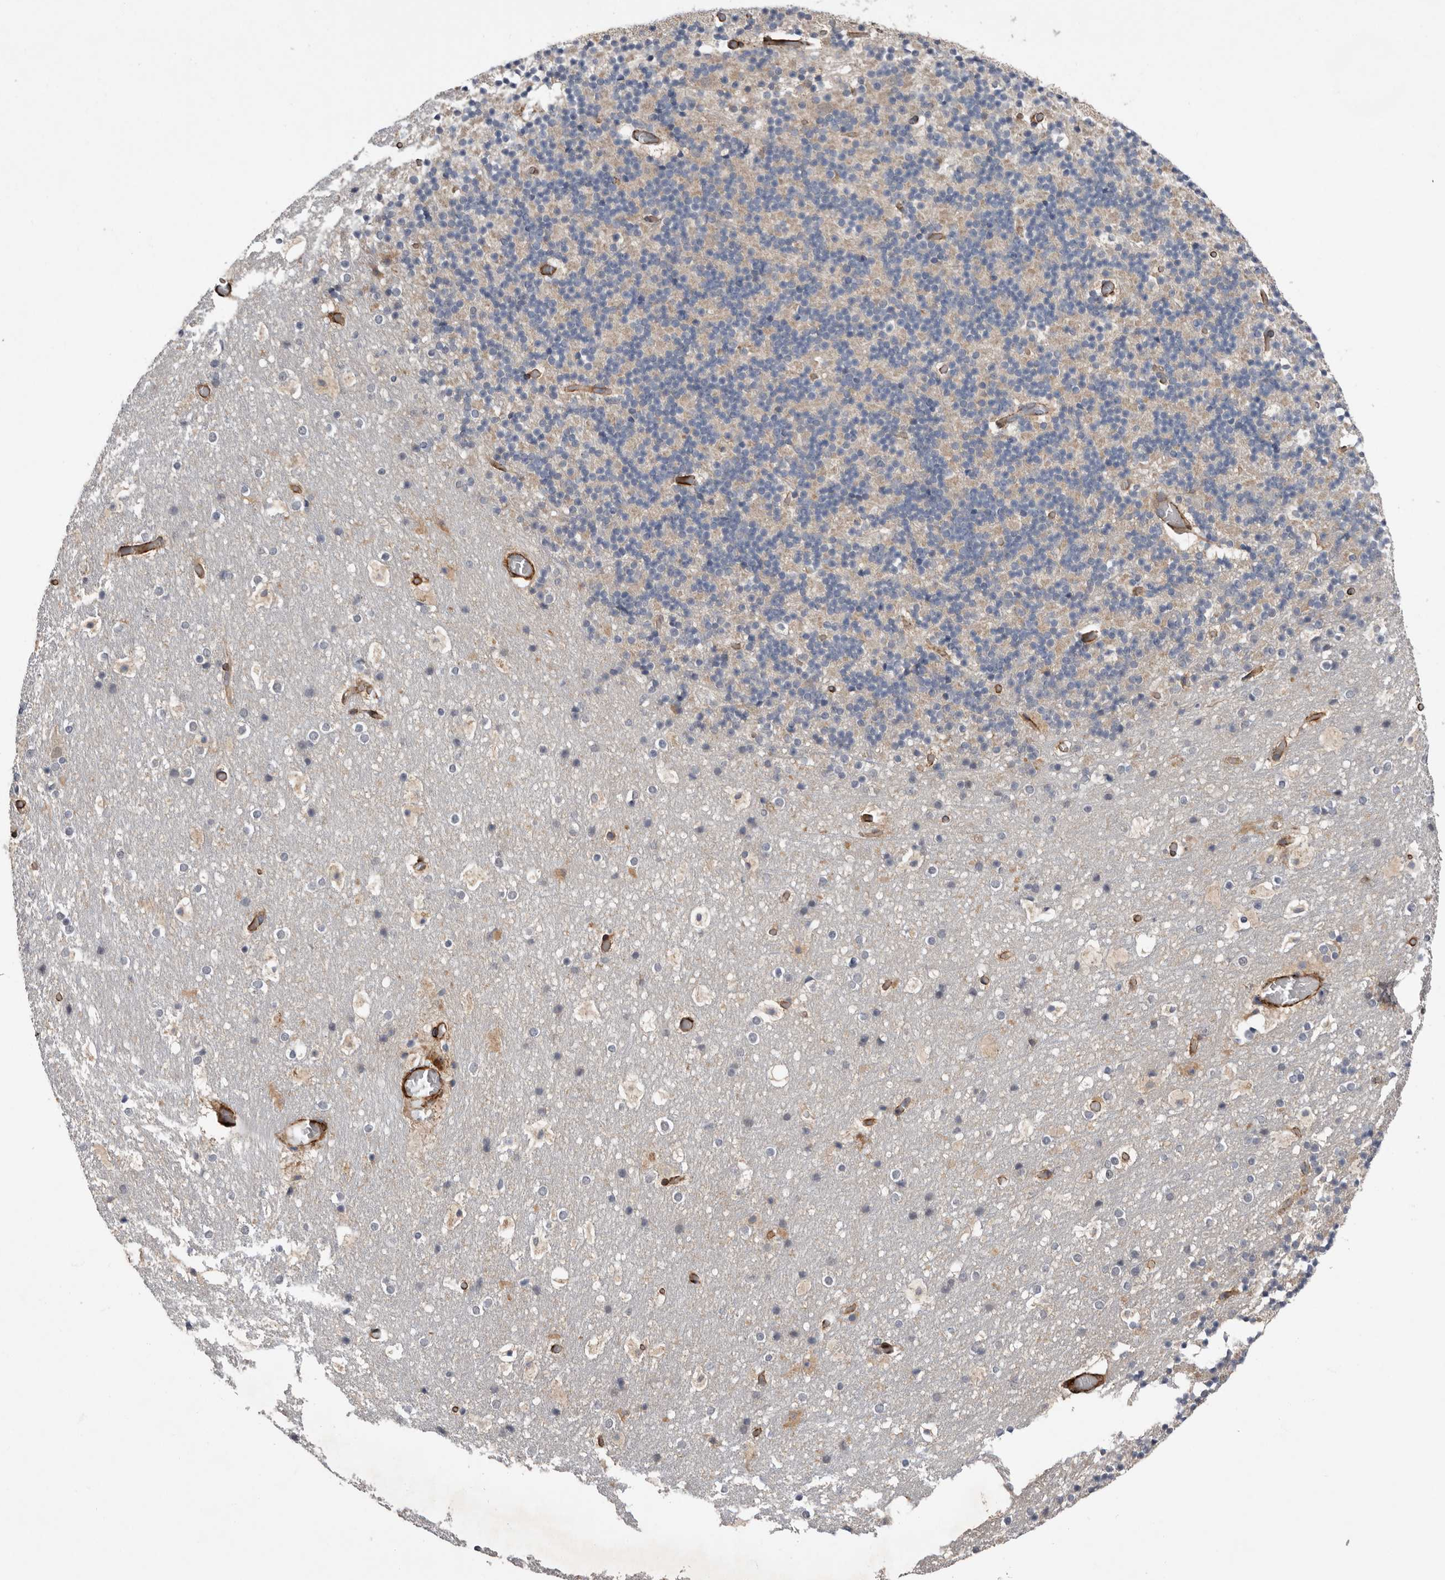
{"staining": {"intensity": "negative", "quantity": "none", "location": "none"}, "tissue": "cerebellum", "cell_type": "Cells in granular layer", "image_type": "normal", "snomed": [{"axis": "morphology", "description": "Normal tissue, NOS"}, {"axis": "topography", "description": "Cerebellum"}], "caption": "A high-resolution micrograph shows IHC staining of benign cerebellum, which demonstrates no significant expression in cells in granular layer. (DAB (3,3'-diaminobenzidine) immunohistochemistry with hematoxylin counter stain).", "gene": "RANBP17", "patient": {"sex": "male", "age": 57}}